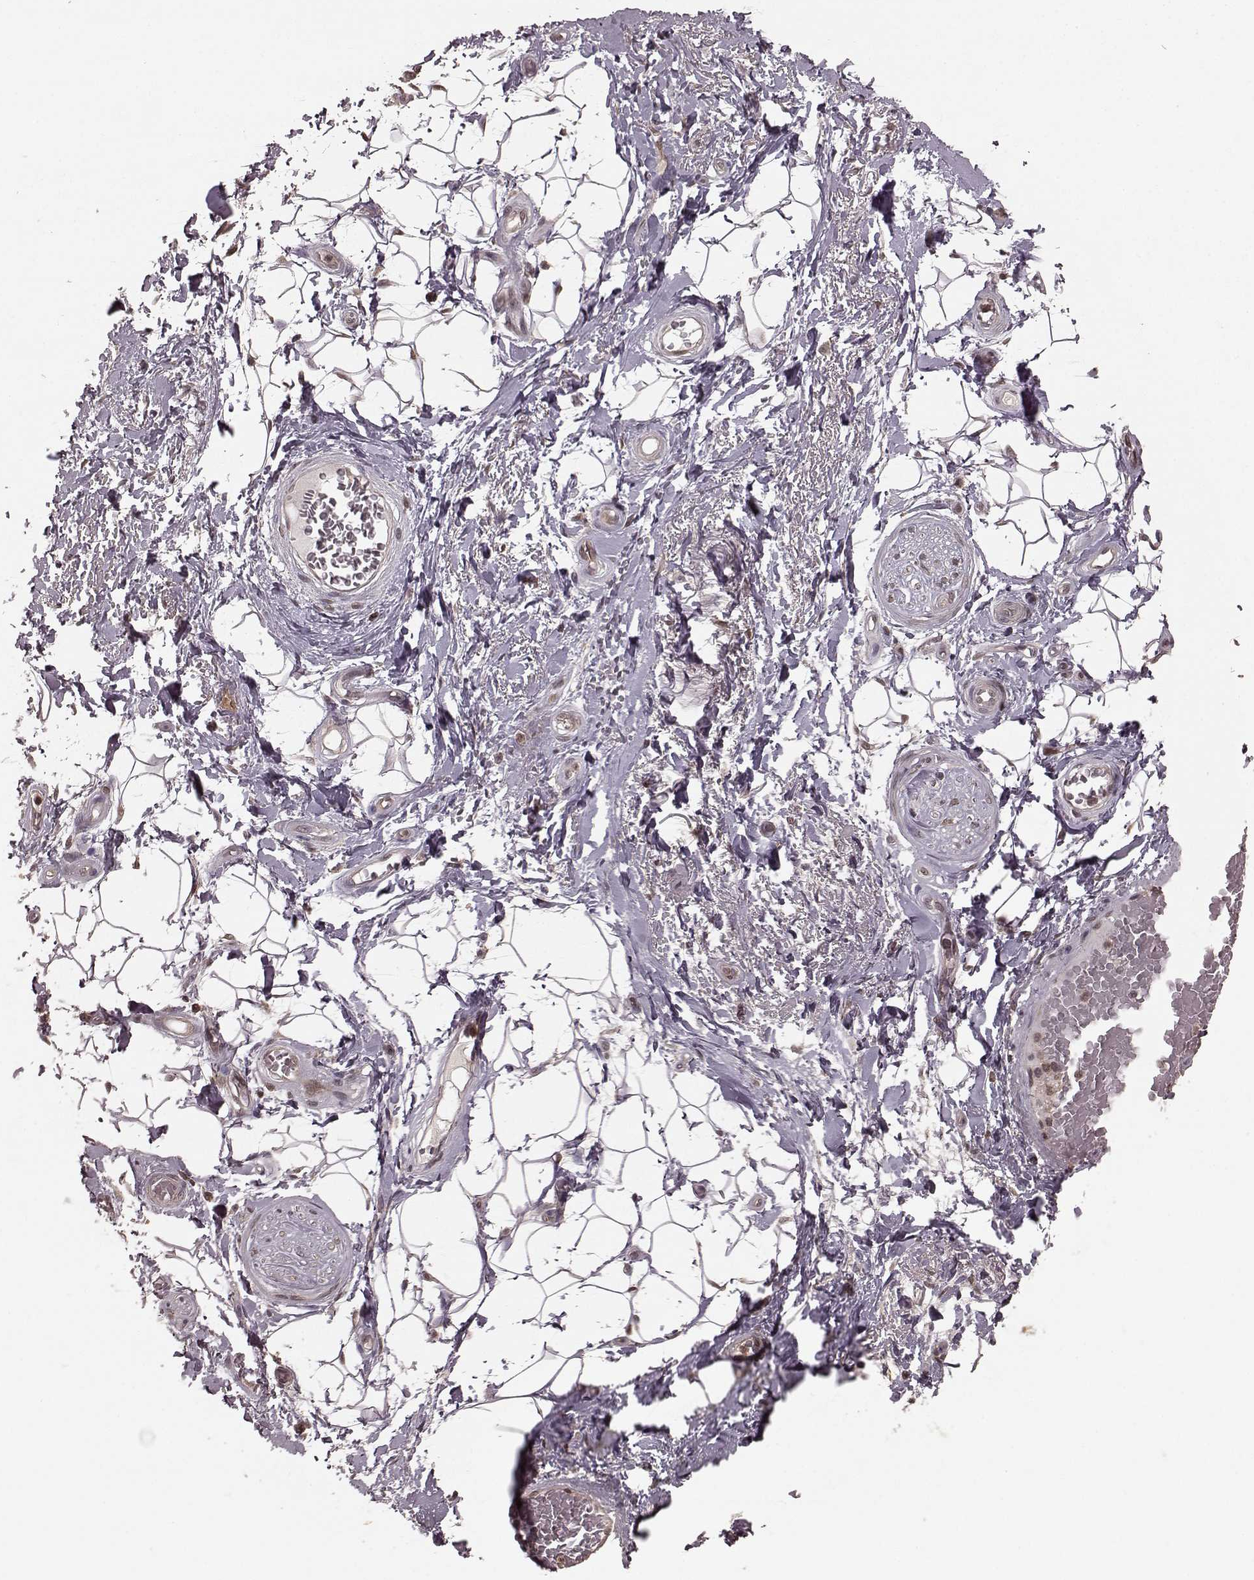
{"staining": {"intensity": "negative", "quantity": "none", "location": "none"}, "tissue": "adipose tissue", "cell_type": "Adipocytes", "image_type": "normal", "snomed": [{"axis": "morphology", "description": "Normal tissue, NOS"}, {"axis": "topography", "description": "Anal"}, {"axis": "topography", "description": "Peripheral nerve tissue"}], "caption": "Immunohistochemistry of normal human adipose tissue demonstrates no expression in adipocytes. (IHC, brightfield microscopy, high magnification).", "gene": "GSS", "patient": {"sex": "male", "age": 53}}